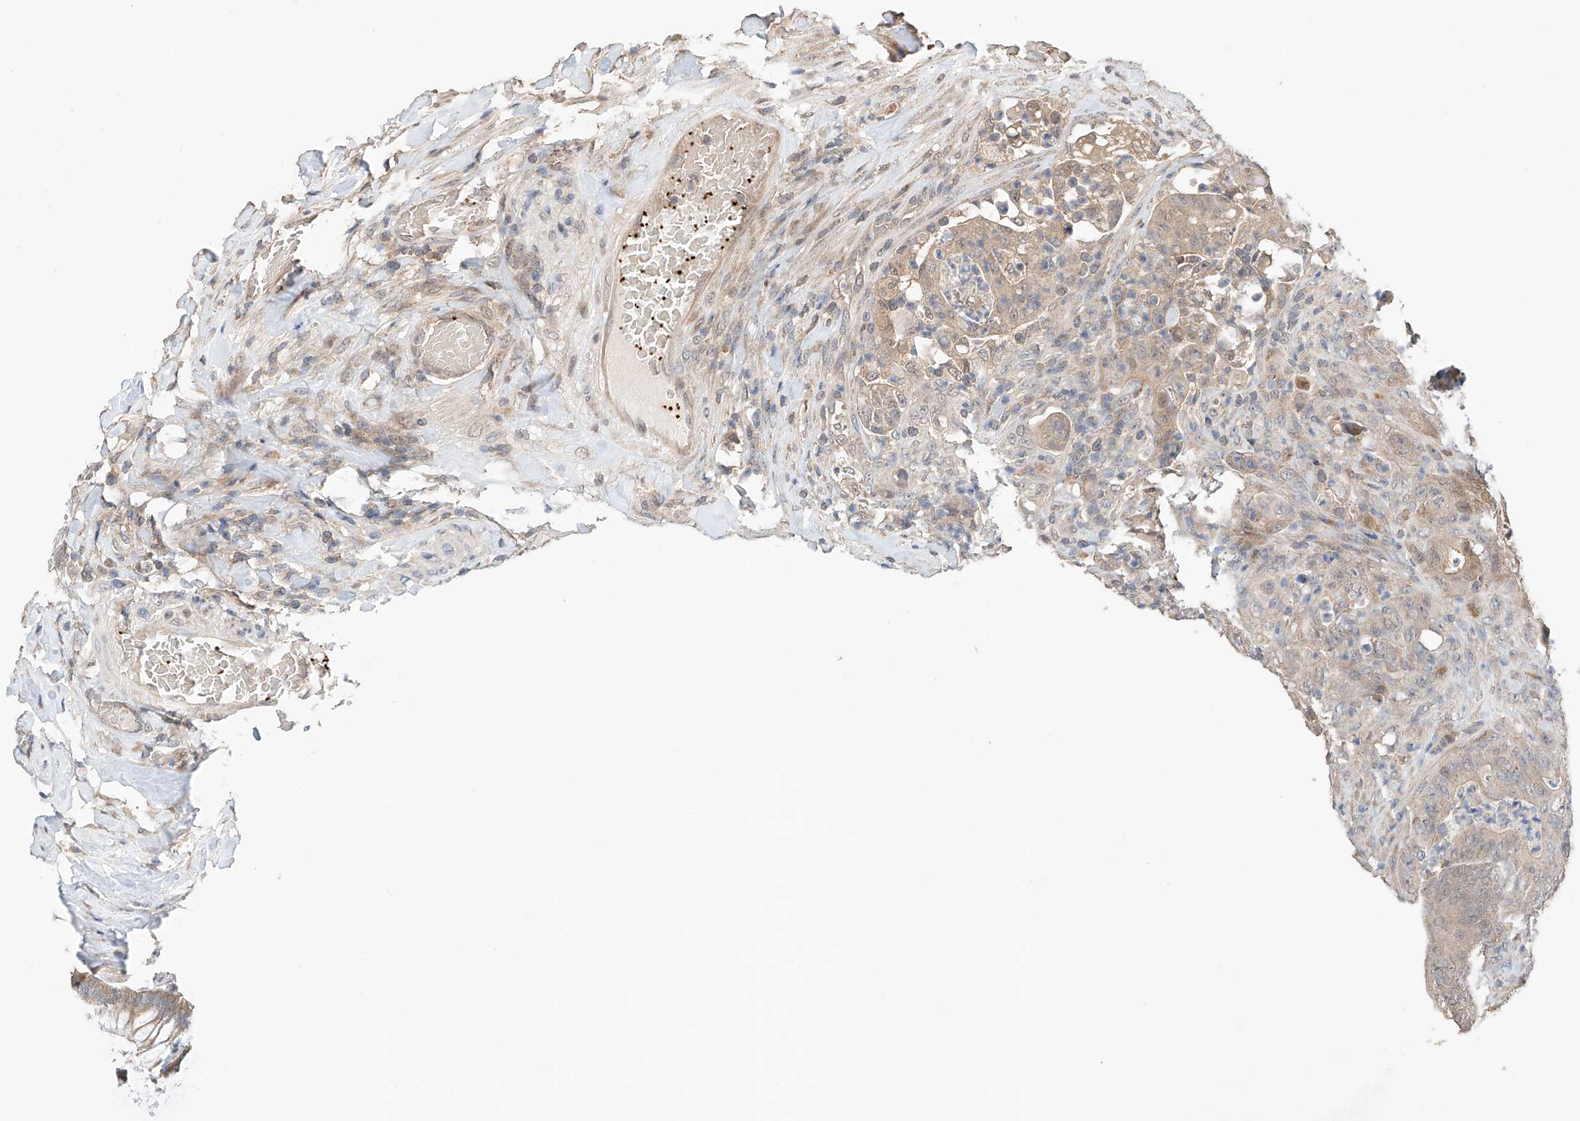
{"staining": {"intensity": "moderate", "quantity": ">75%", "location": "cytoplasmic/membranous,nuclear"}, "tissue": "colorectal cancer", "cell_type": "Tumor cells", "image_type": "cancer", "snomed": [{"axis": "morphology", "description": "Normal tissue, NOS"}, {"axis": "topography", "description": "Colon"}], "caption": "Human colorectal cancer stained with a protein marker displays moderate staining in tumor cells.", "gene": "ZFHX2", "patient": {"sex": "female", "age": 82}}